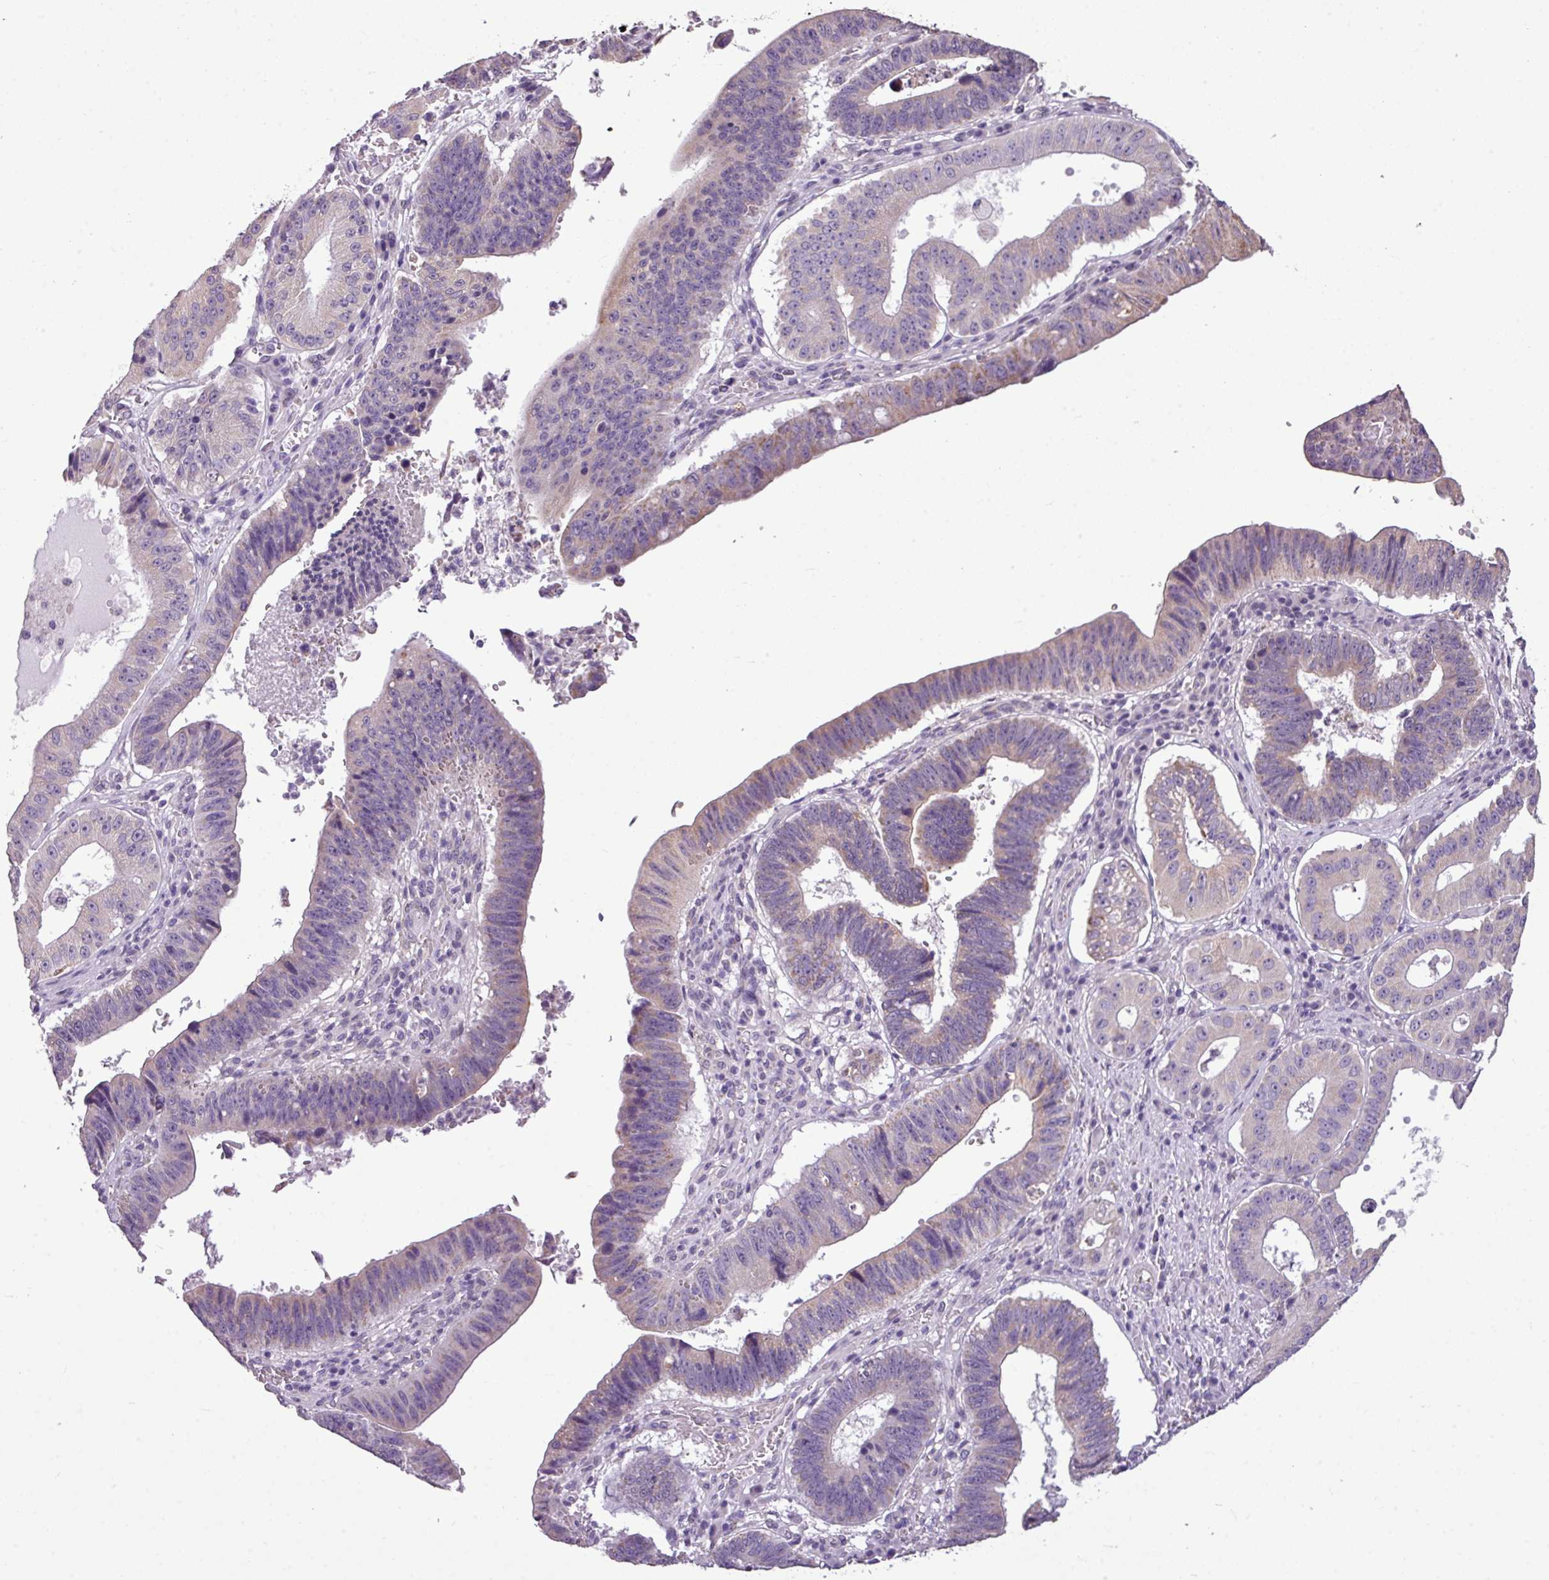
{"staining": {"intensity": "weak", "quantity": "<25%", "location": "cytoplasmic/membranous"}, "tissue": "stomach cancer", "cell_type": "Tumor cells", "image_type": "cancer", "snomed": [{"axis": "morphology", "description": "Adenocarcinoma, NOS"}, {"axis": "topography", "description": "Stomach"}], "caption": "The IHC micrograph has no significant positivity in tumor cells of stomach cancer (adenocarcinoma) tissue.", "gene": "ALDH2", "patient": {"sex": "male", "age": 59}}